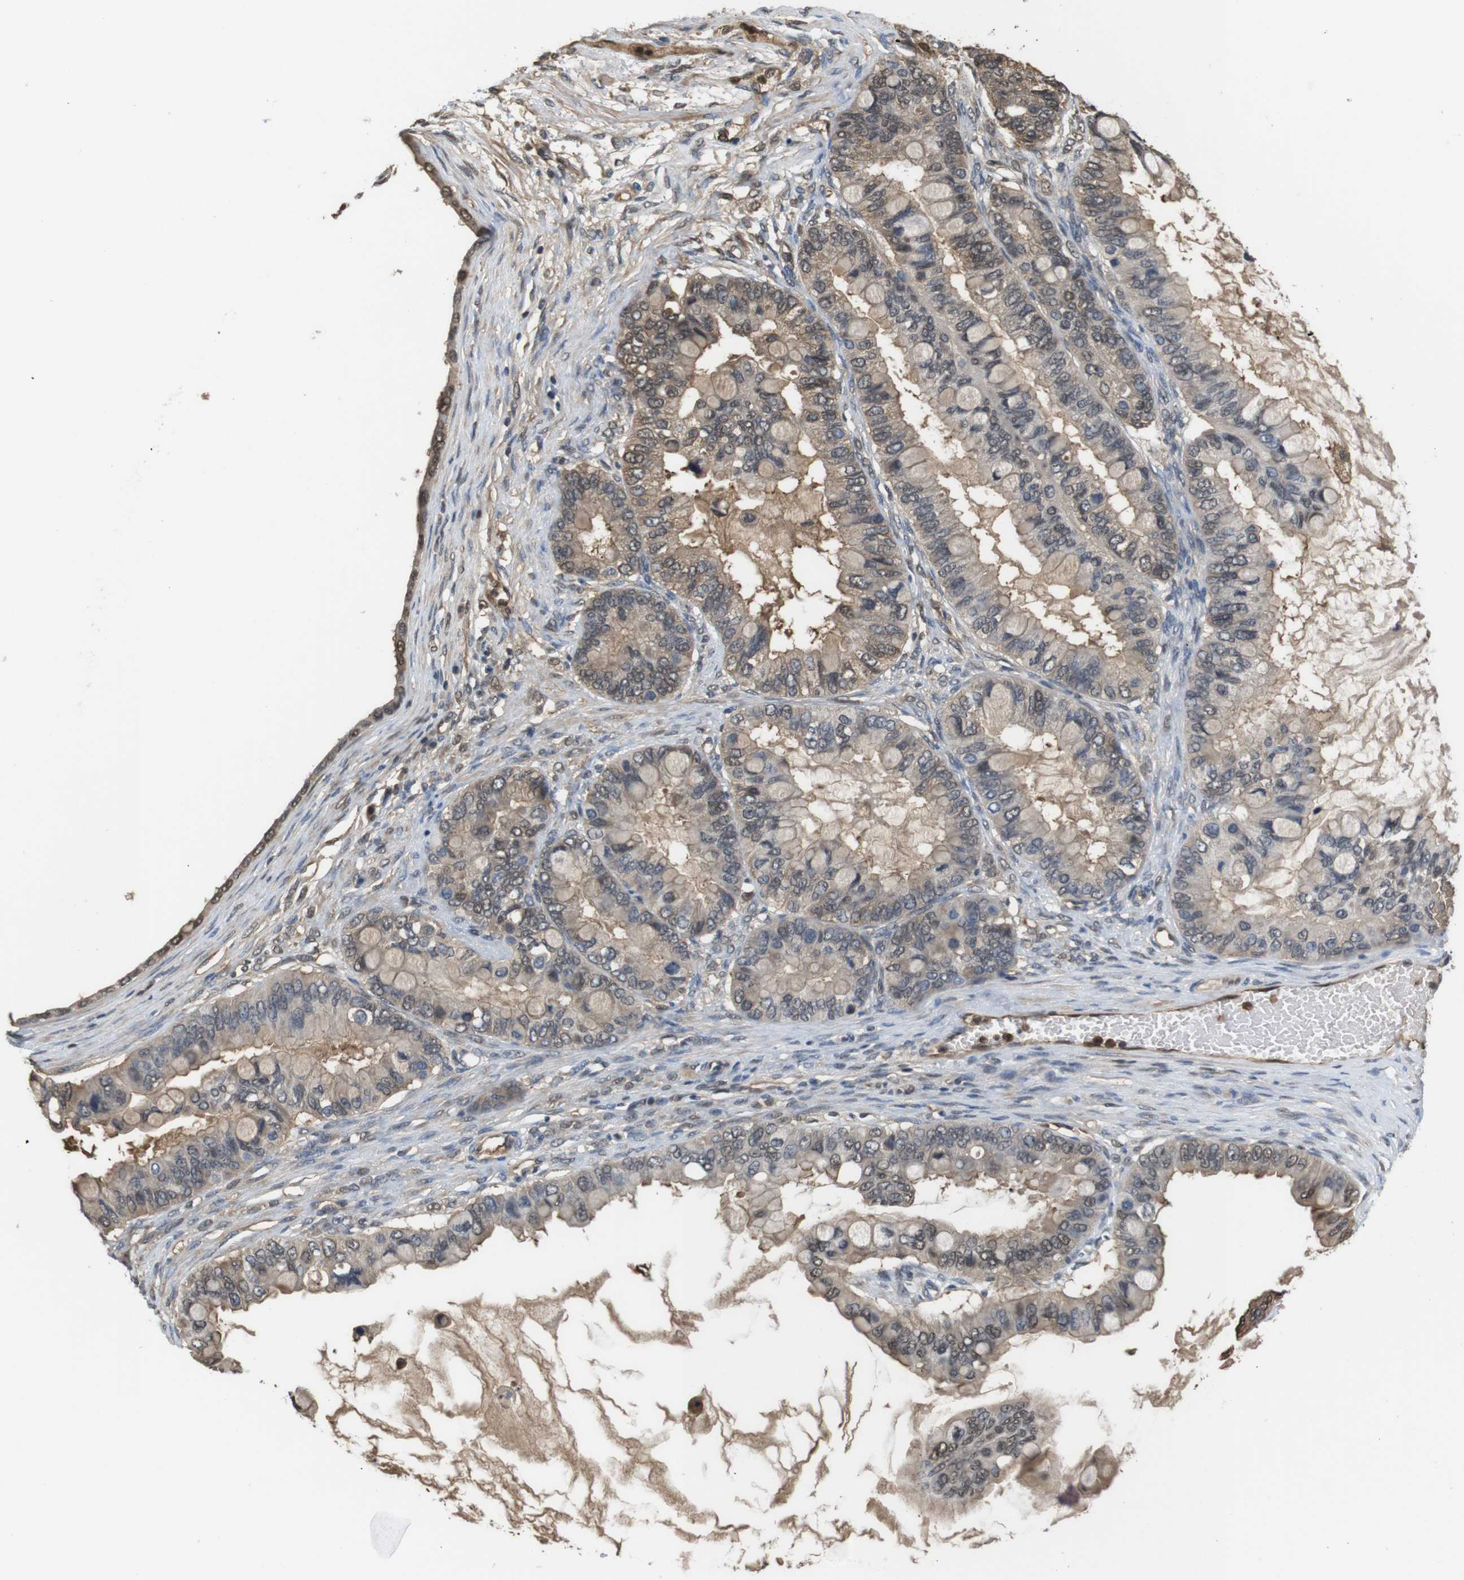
{"staining": {"intensity": "weak", "quantity": "25%-75%", "location": "cytoplasmic/membranous,nuclear"}, "tissue": "ovarian cancer", "cell_type": "Tumor cells", "image_type": "cancer", "snomed": [{"axis": "morphology", "description": "Cystadenocarcinoma, mucinous, NOS"}, {"axis": "topography", "description": "Ovary"}], "caption": "A brown stain shows weak cytoplasmic/membranous and nuclear expression of a protein in human ovarian cancer tumor cells. The staining was performed using DAB (3,3'-diaminobenzidine), with brown indicating positive protein expression. Nuclei are stained blue with hematoxylin.", "gene": "LDHA", "patient": {"sex": "female", "age": 80}}